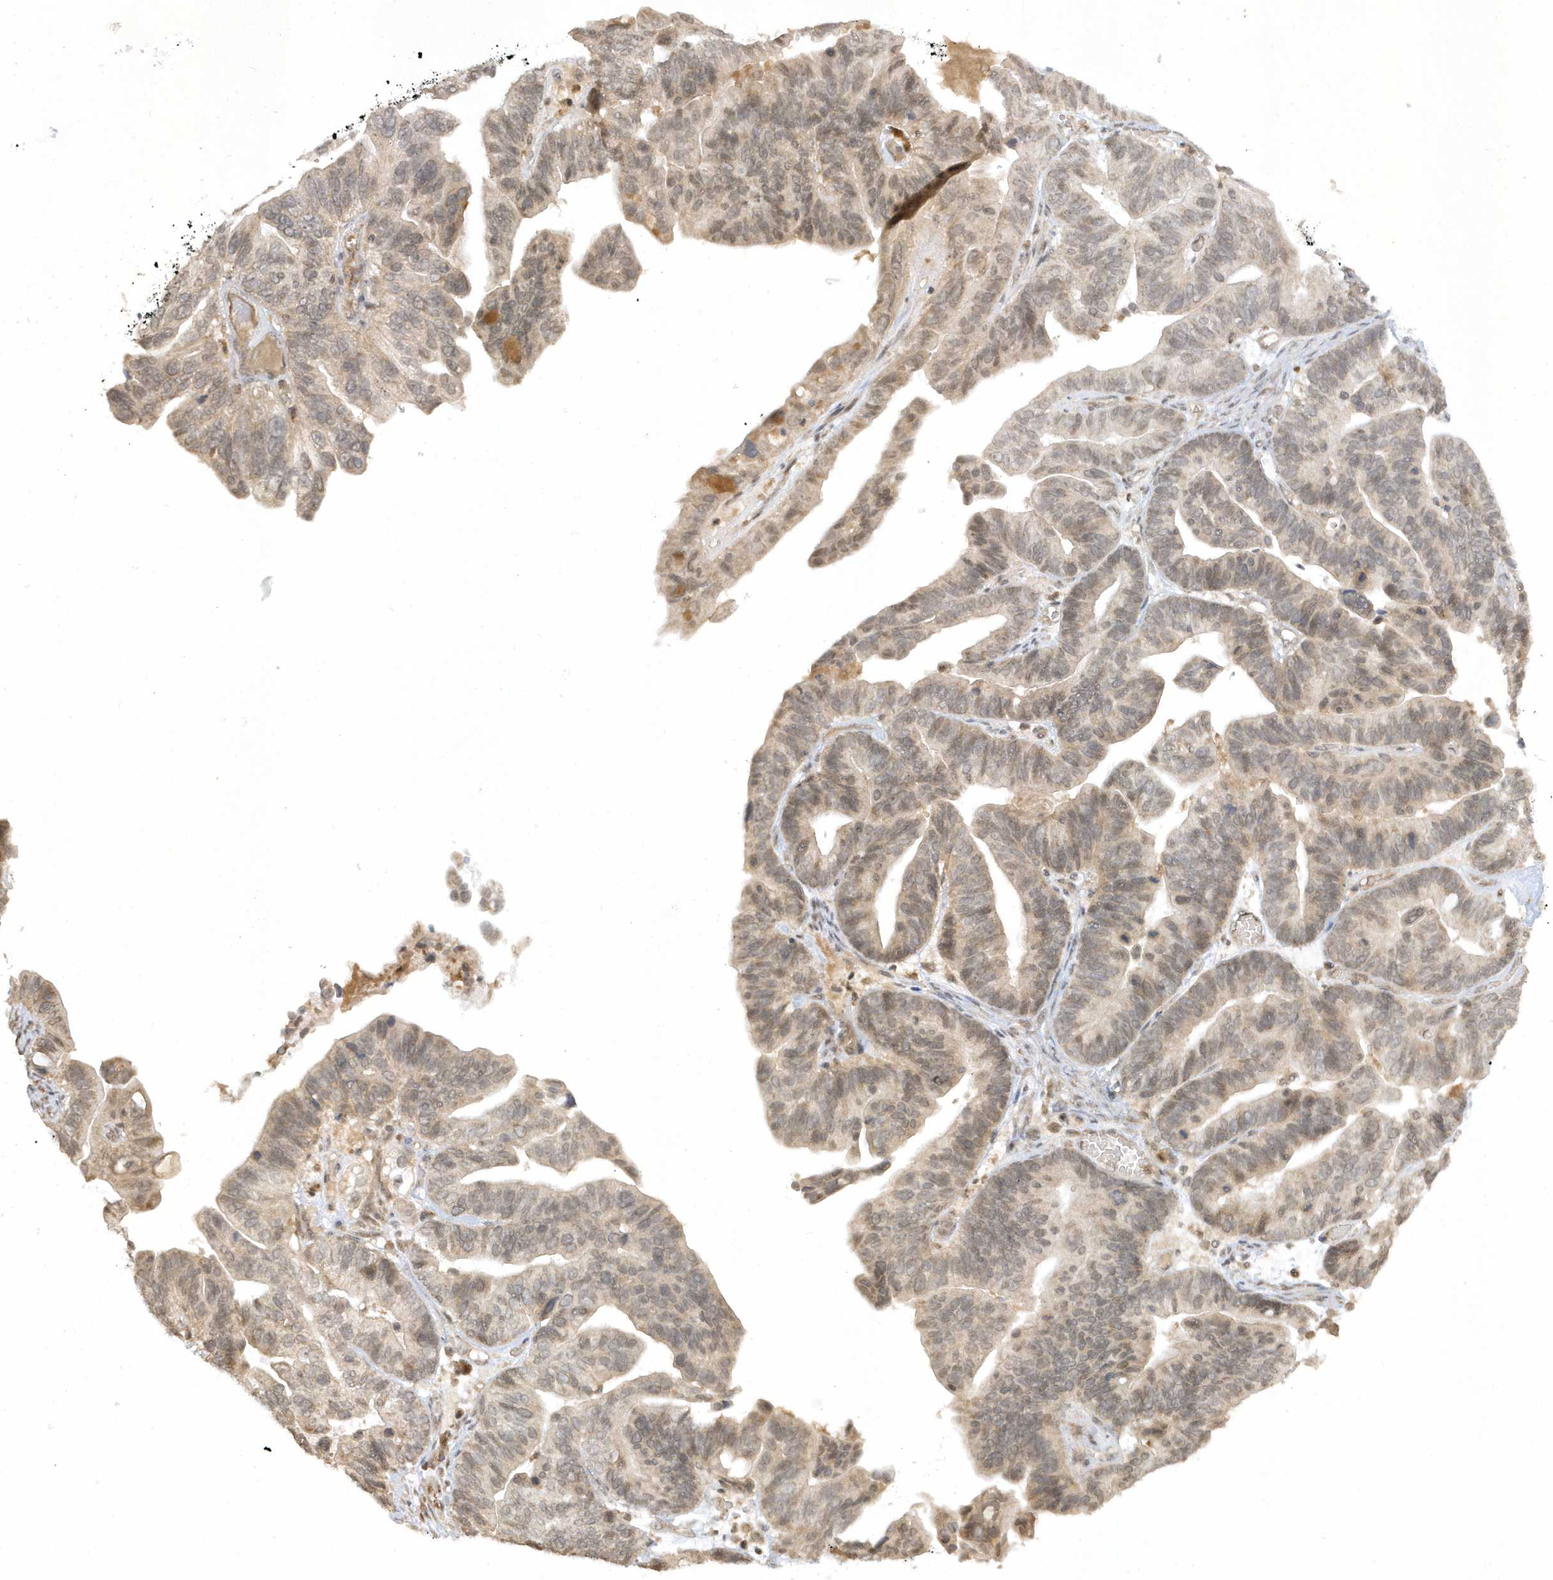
{"staining": {"intensity": "weak", "quantity": "25%-75%", "location": "cytoplasmic/membranous"}, "tissue": "ovarian cancer", "cell_type": "Tumor cells", "image_type": "cancer", "snomed": [{"axis": "morphology", "description": "Cystadenocarcinoma, serous, NOS"}, {"axis": "topography", "description": "Ovary"}], "caption": "A histopathology image of human serous cystadenocarcinoma (ovarian) stained for a protein reveals weak cytoplasmic/membranous brown staining in tumor cells.", "gene": "ZNF213", "patient": {"sex": "female", "age": 56}}